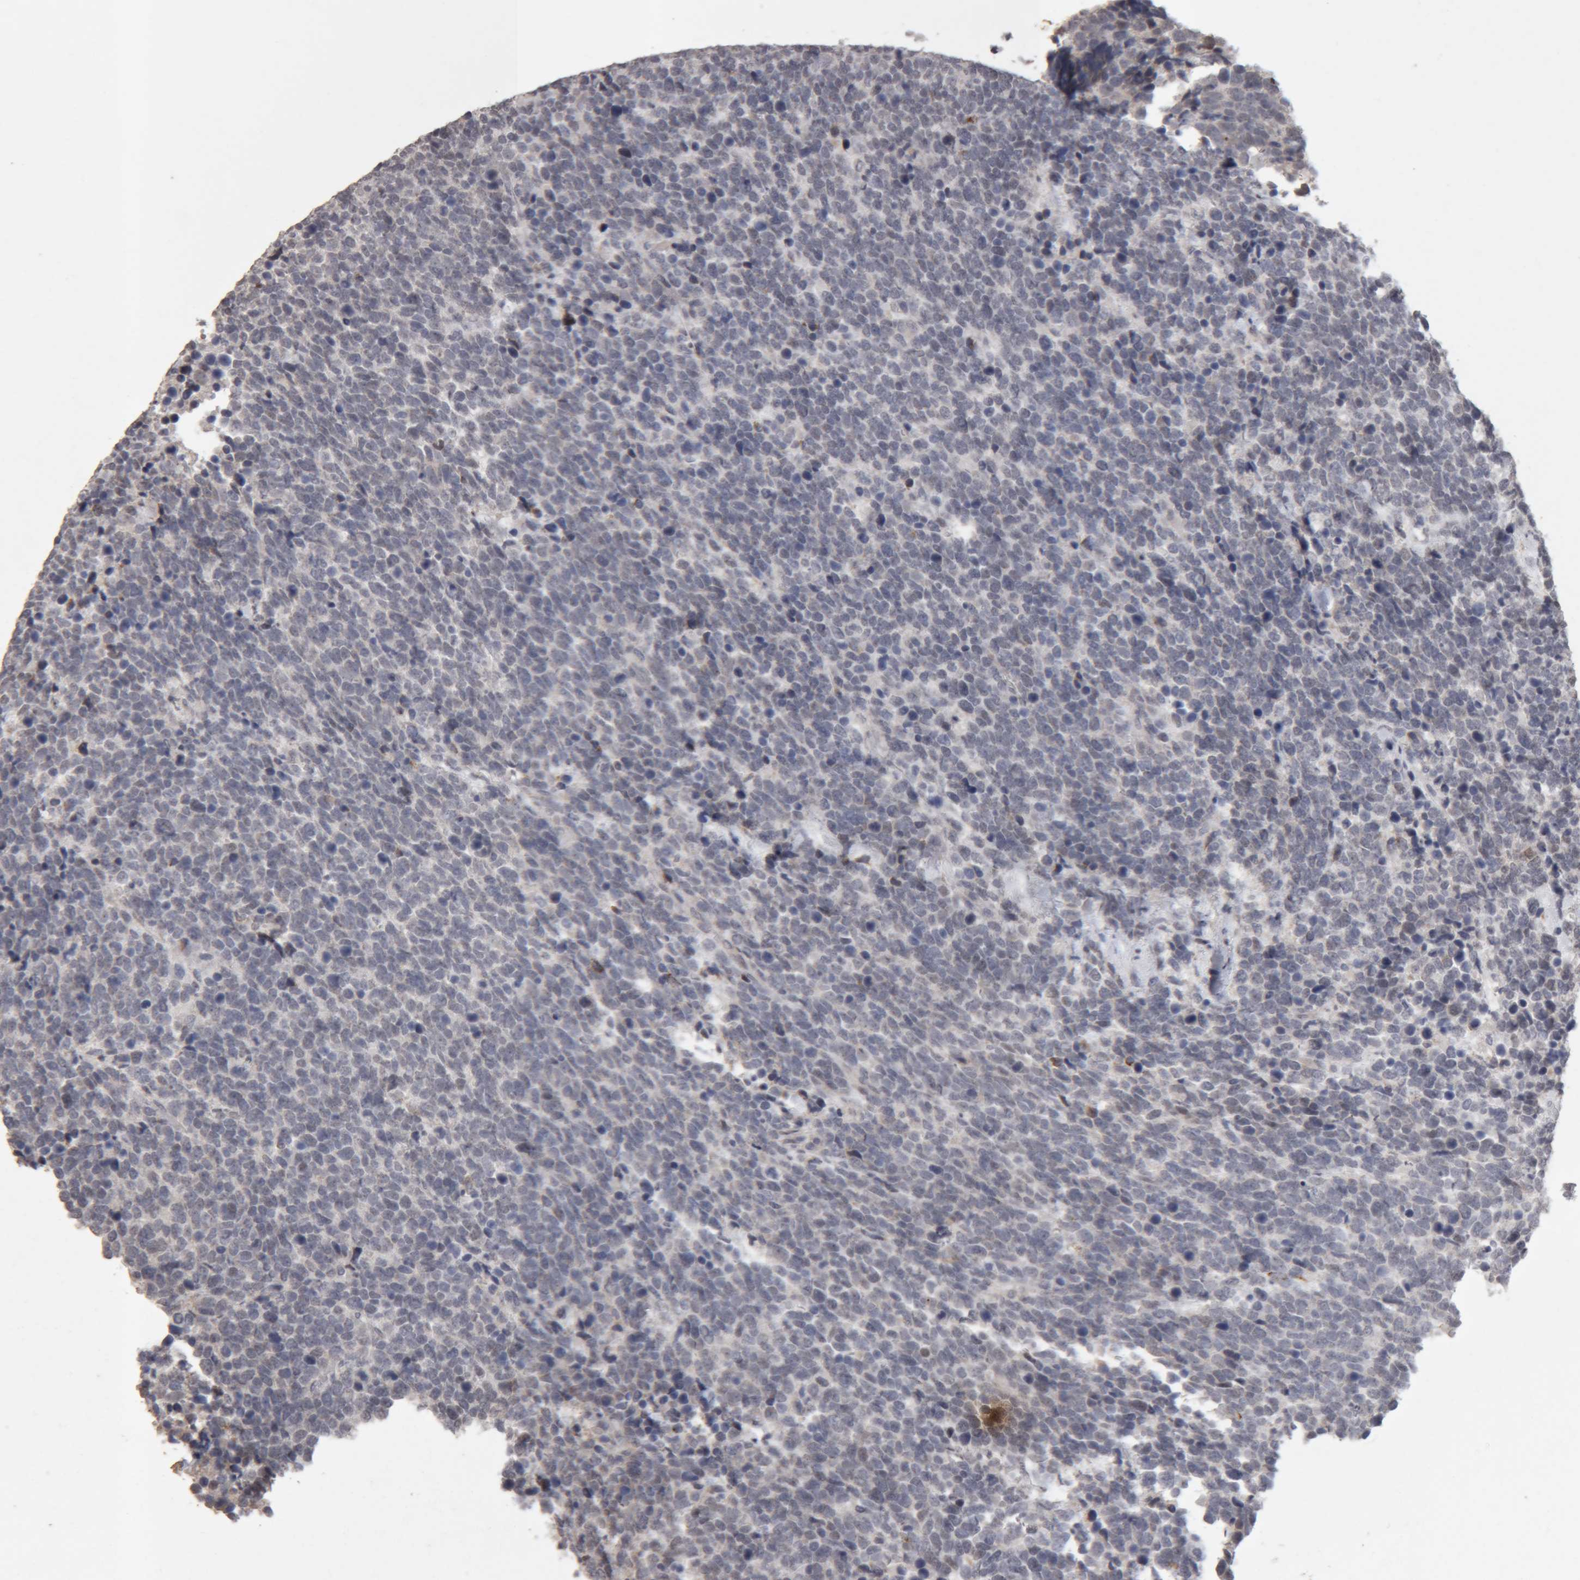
{"staining": {"intensity": "negative", "quantity": "none", "location": "none"}, "tissue": "urothelial cancer", "cell_type": "Tumor cells", "image_type": "cancer", "snomed": [{"axis": "morphology", "description": "Urothelial carcinoma, High grade"}, {"axis": "topography", "description": "Urinary bladder"}], "caption": "Urothelial cancer was stained to show a protein in brown. There is no significant staining in tumor cells.", "gene": "MEP1A", "patient": {"sex": "female", "age": 82}}